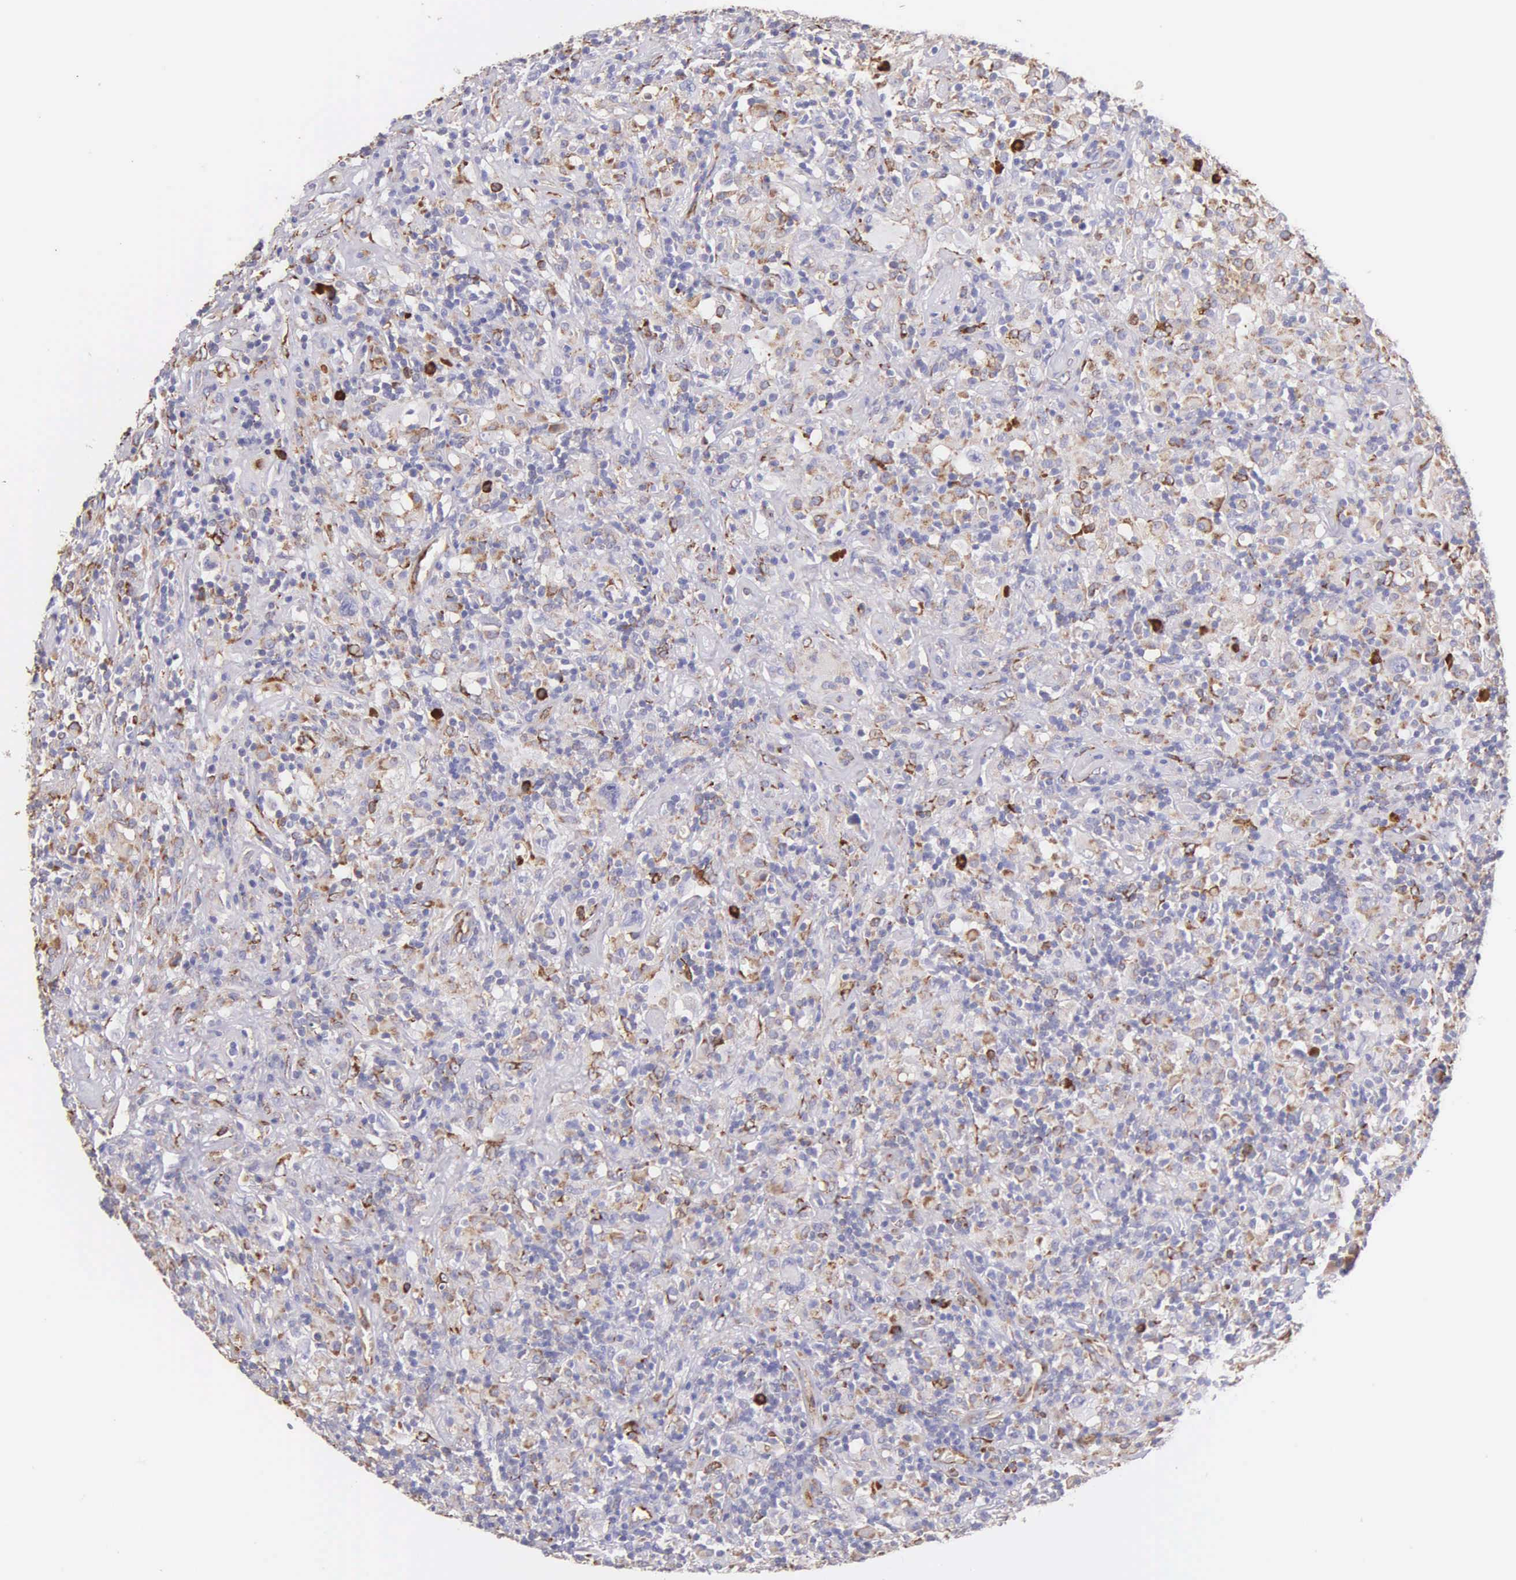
{"staining": {"intensity": "moderate", "quantity": "<25%", "location": "cytoplasmic/membranous"}, "tissue": "lymphoma", "cell_type": "Tumor cells", "image_type": "cancer", "snomed": [{"axis": "morphology", "description": "Hodgkin's disease, NOS"}, {"axis": "topography", "description": "Lymph node"}], "caption": "Moderate cytoplasmic/membranous positivity for a protein is appreciated in approximately <25% of tumor cells of Hodgkin's disease using immunohistochemistry (IHC).", "gene": "CKAP4", "patient": {"sex": "male", "age": 46}}